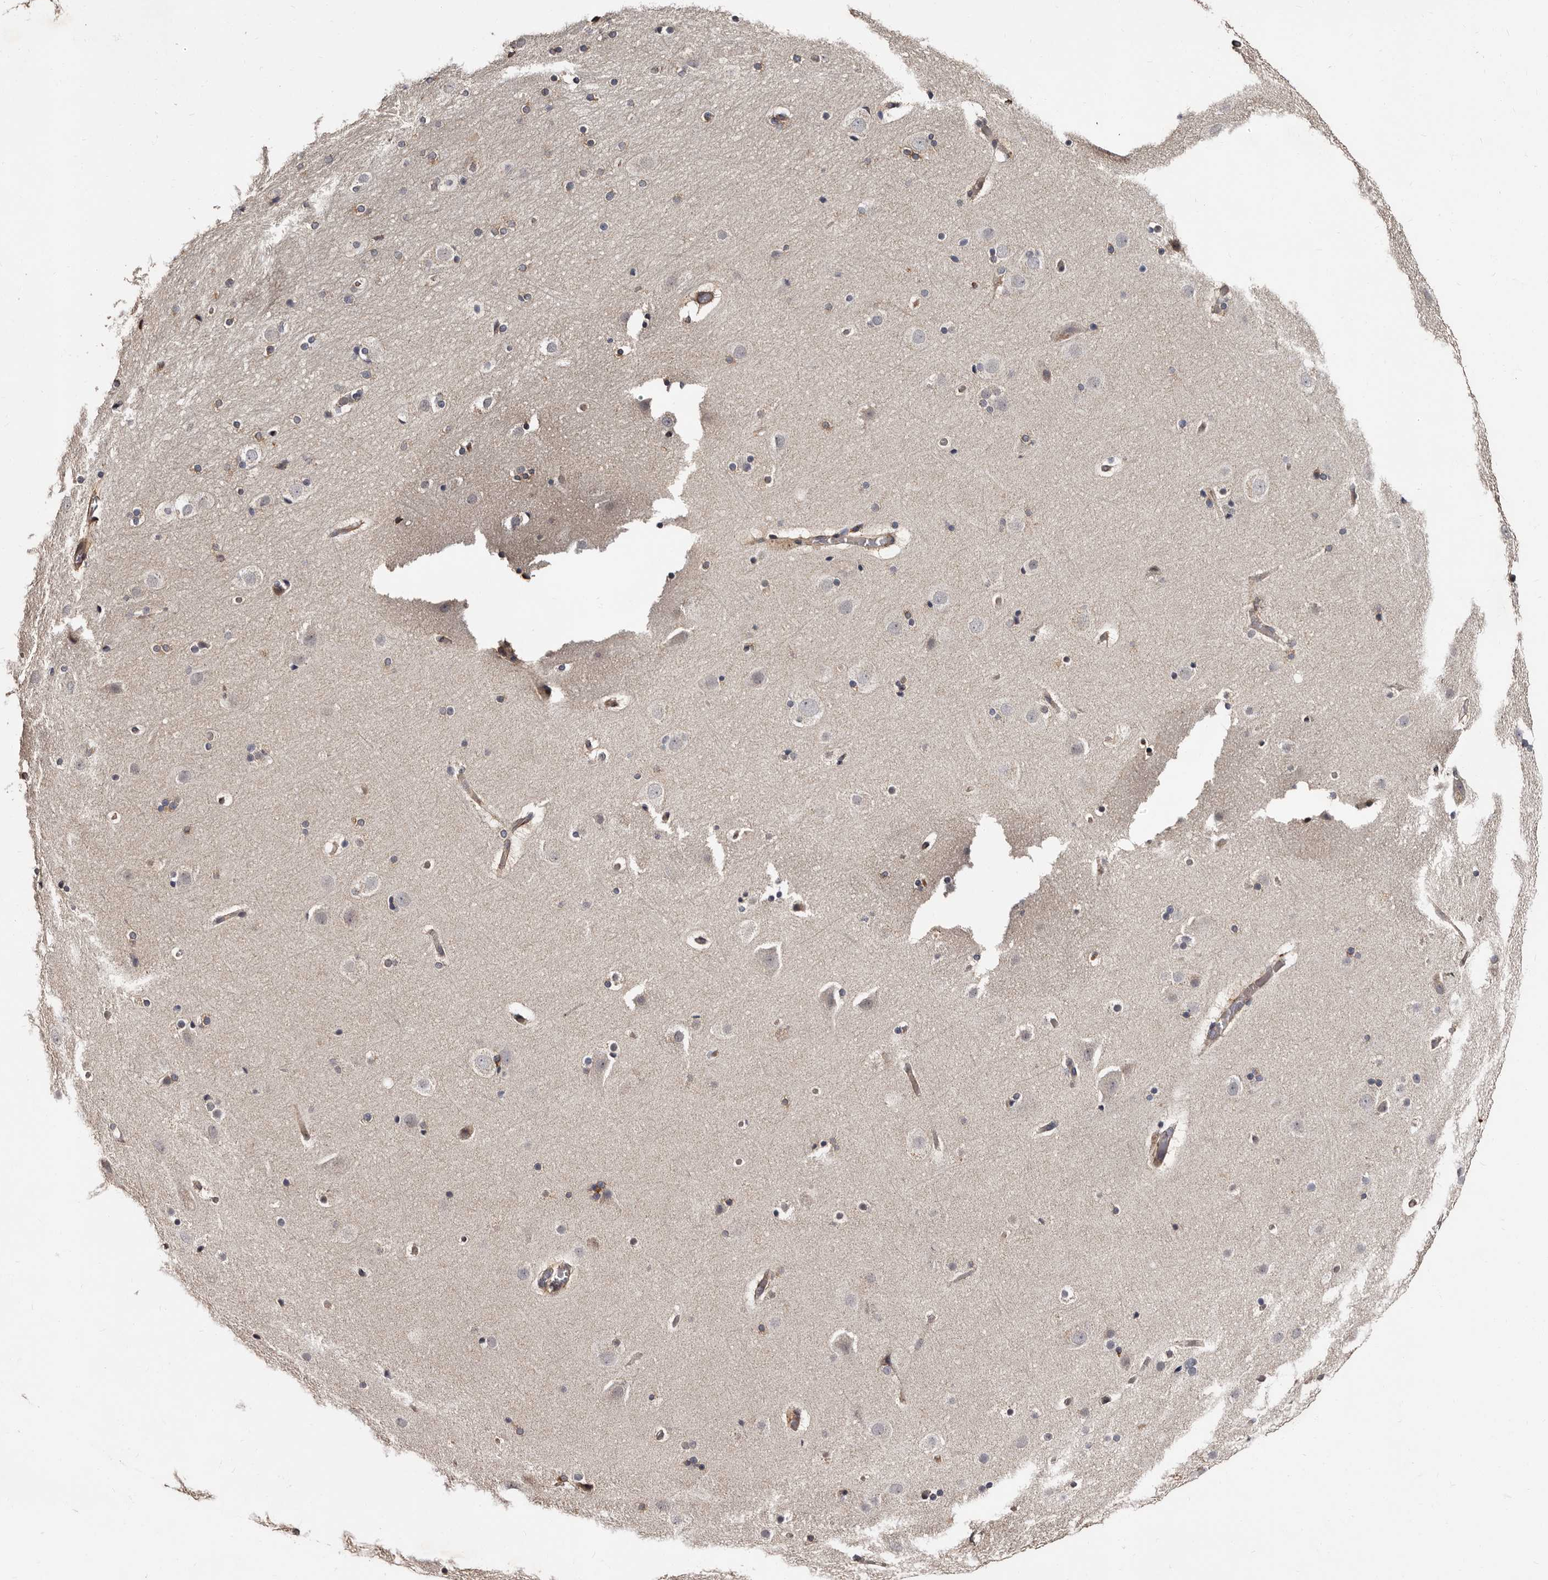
{"staining": {"intensity": "moderate", "quantity": ">75%", "location": "cytoplasmic/membranous"}, "tissue": "cerebral cortex", "cell_type": "Endothelial cells", "image_type": "normal", "snomed": [{"axis": "morphology", "description": "Normal tissue, NOS"}, {"axis": "topography", "description": "Cerebral cortex"}], "caption": "Immunohistochemistry photomicrograph of normal cerebral cortex: cerebral cortex stained using immunohistochemistry (IHC) shows medium levels of moderate protein expression localized specifically in the cytoplasmic/membranous of endothelial cells, appearing as a cytoplasmic/membranous brown color.", "gene": "TBC1D22B", "patient": {"sex": "male", "age": 57}}